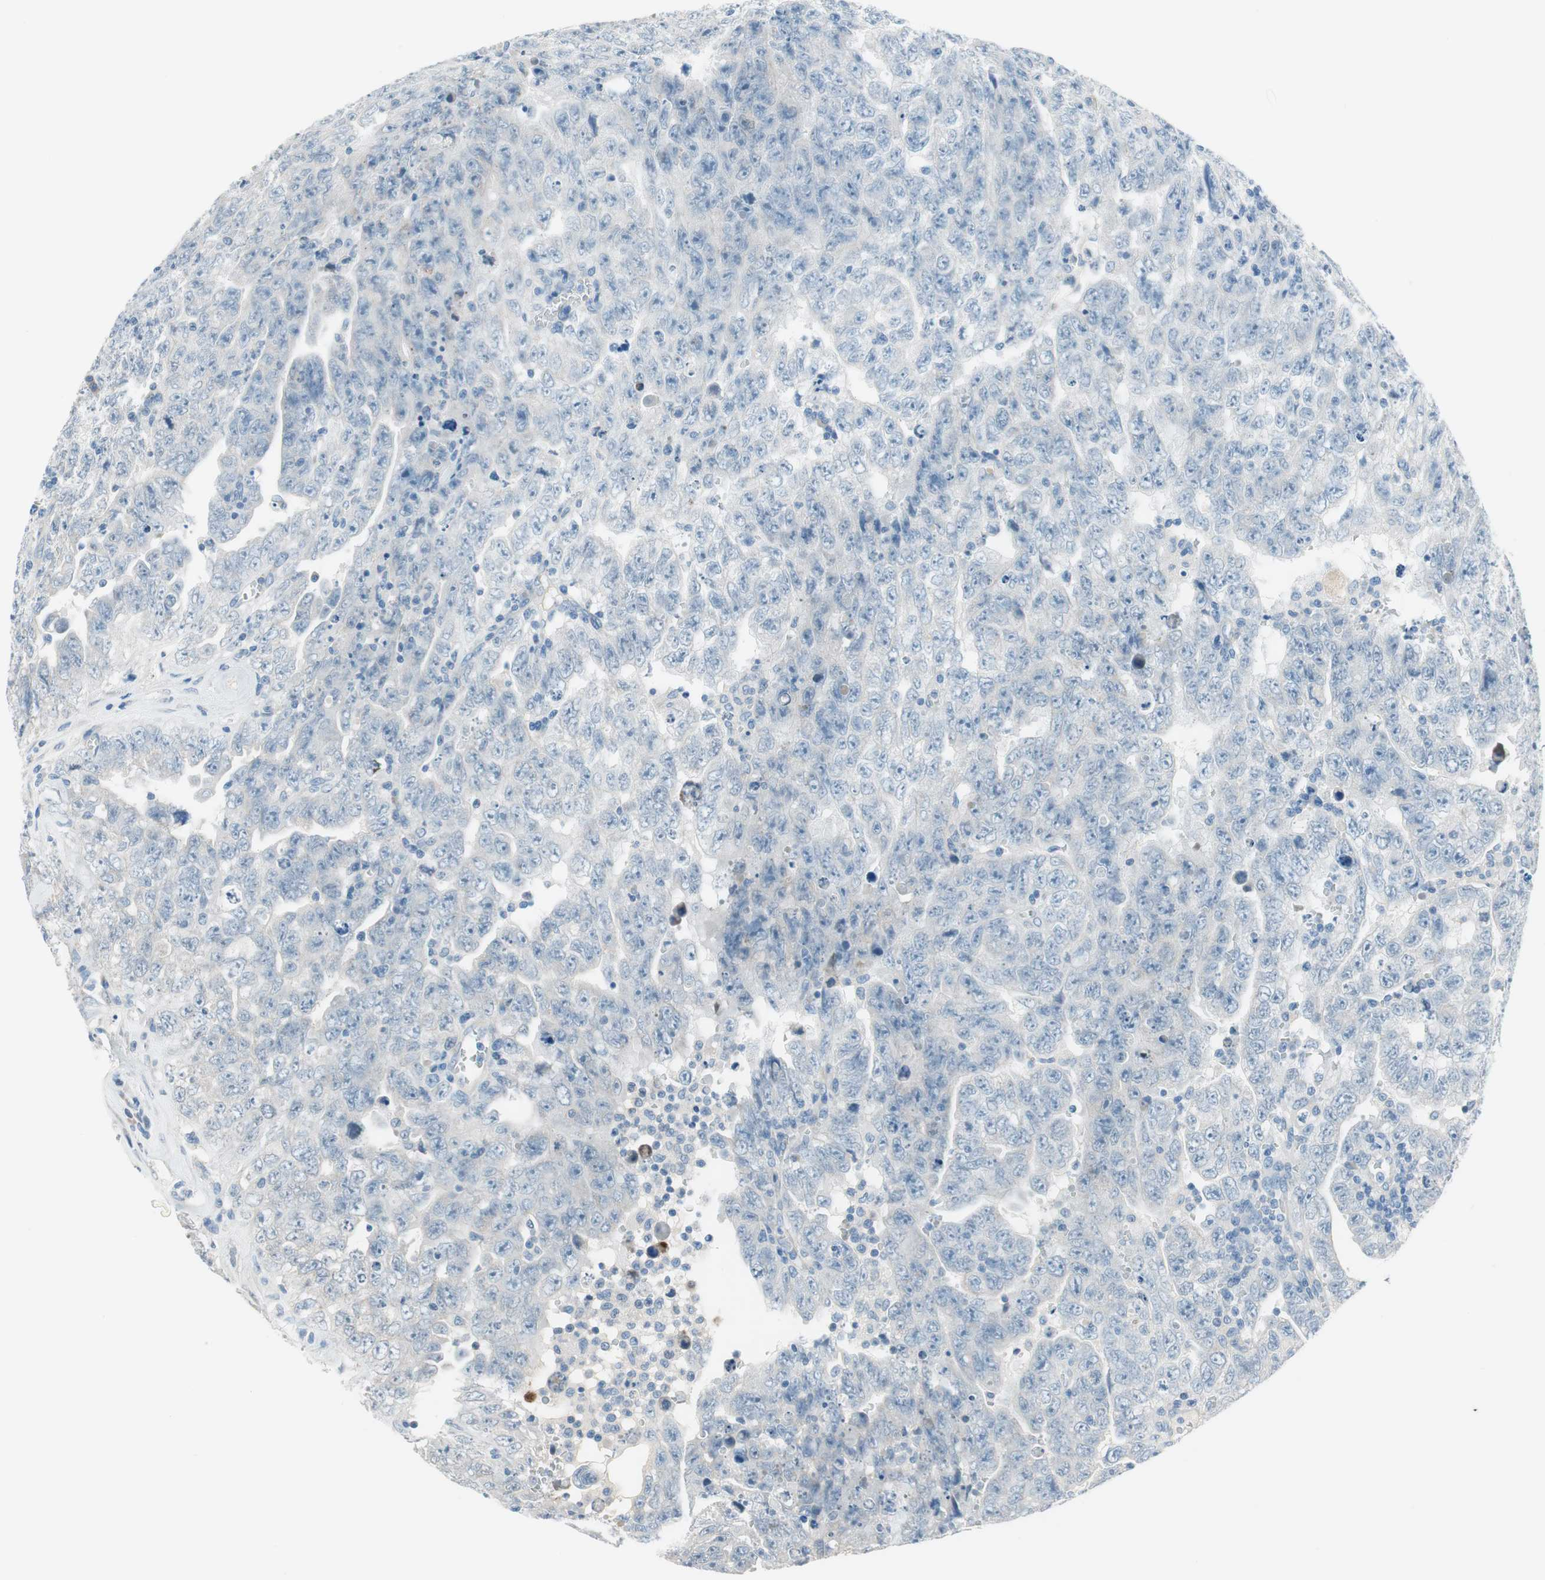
{"staining": {"intensity": "negative", "quantity": "none", "location": "none"}, "tissue": "testis cancer", "cell_type": "Tumor cells", "image_type": "cancer", "snomed": [{"axis": "morphology", "description": "Carcinoma, Embryonal, NOS"}, {"axis": "topography", "description": "Testis"}], "caption": "Photomicrograph shows no protein positivity in tumor cells of testis cancer tissue. The staining was performed using DAB to visualize the protein expression in brown, while the nuclei were stained in blue with hematoxylin (Magnification: 20x).", "gene": "PRRG4", "patient": {"sex": "male", "age": 28}}